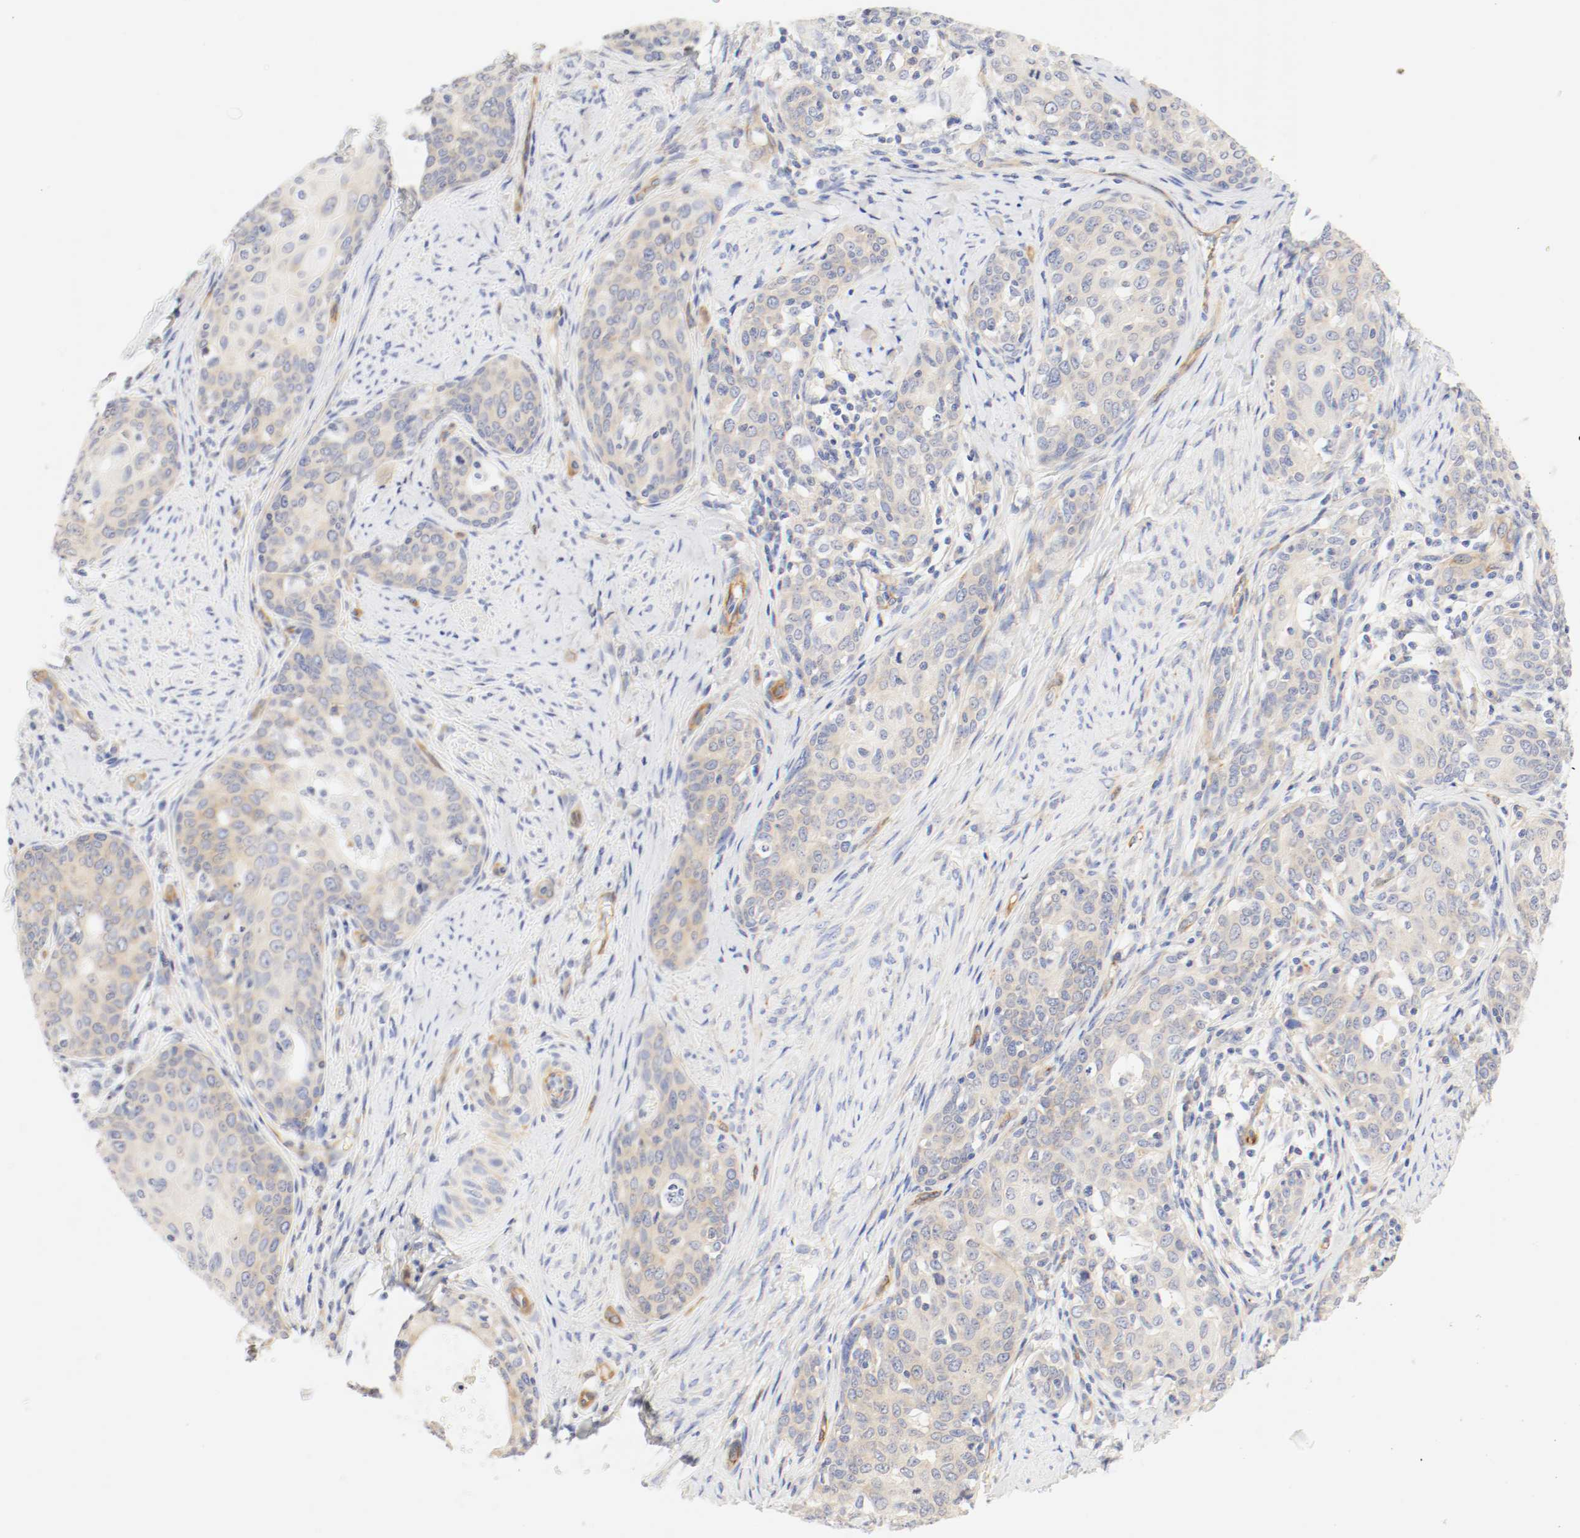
{"staining": {"intensity": "moderate", "quantity": "25%-75%", "location": "cytoplasmic/membranous"}, "tissue": "cervical cancer", "cell_type": "Tumor cells", "image_type": "cancer", "snomed": [{"axis": "morphology", "description": "Squamous cell carcinoma, NOS"}, {"axis": "morphology", "description": "Adenocarcinoma, NOS"}, {"axis": "topography", "description": "Cervix"}], "caption": "There is medium levels of moderate cytoplasmic/membranous positivity in tumor cells of cervical cancer, as demonstrated by immunohistochemical staining (brown color).", "gene": "GIT1", "patient": {"sex": "female", "age": 52}}